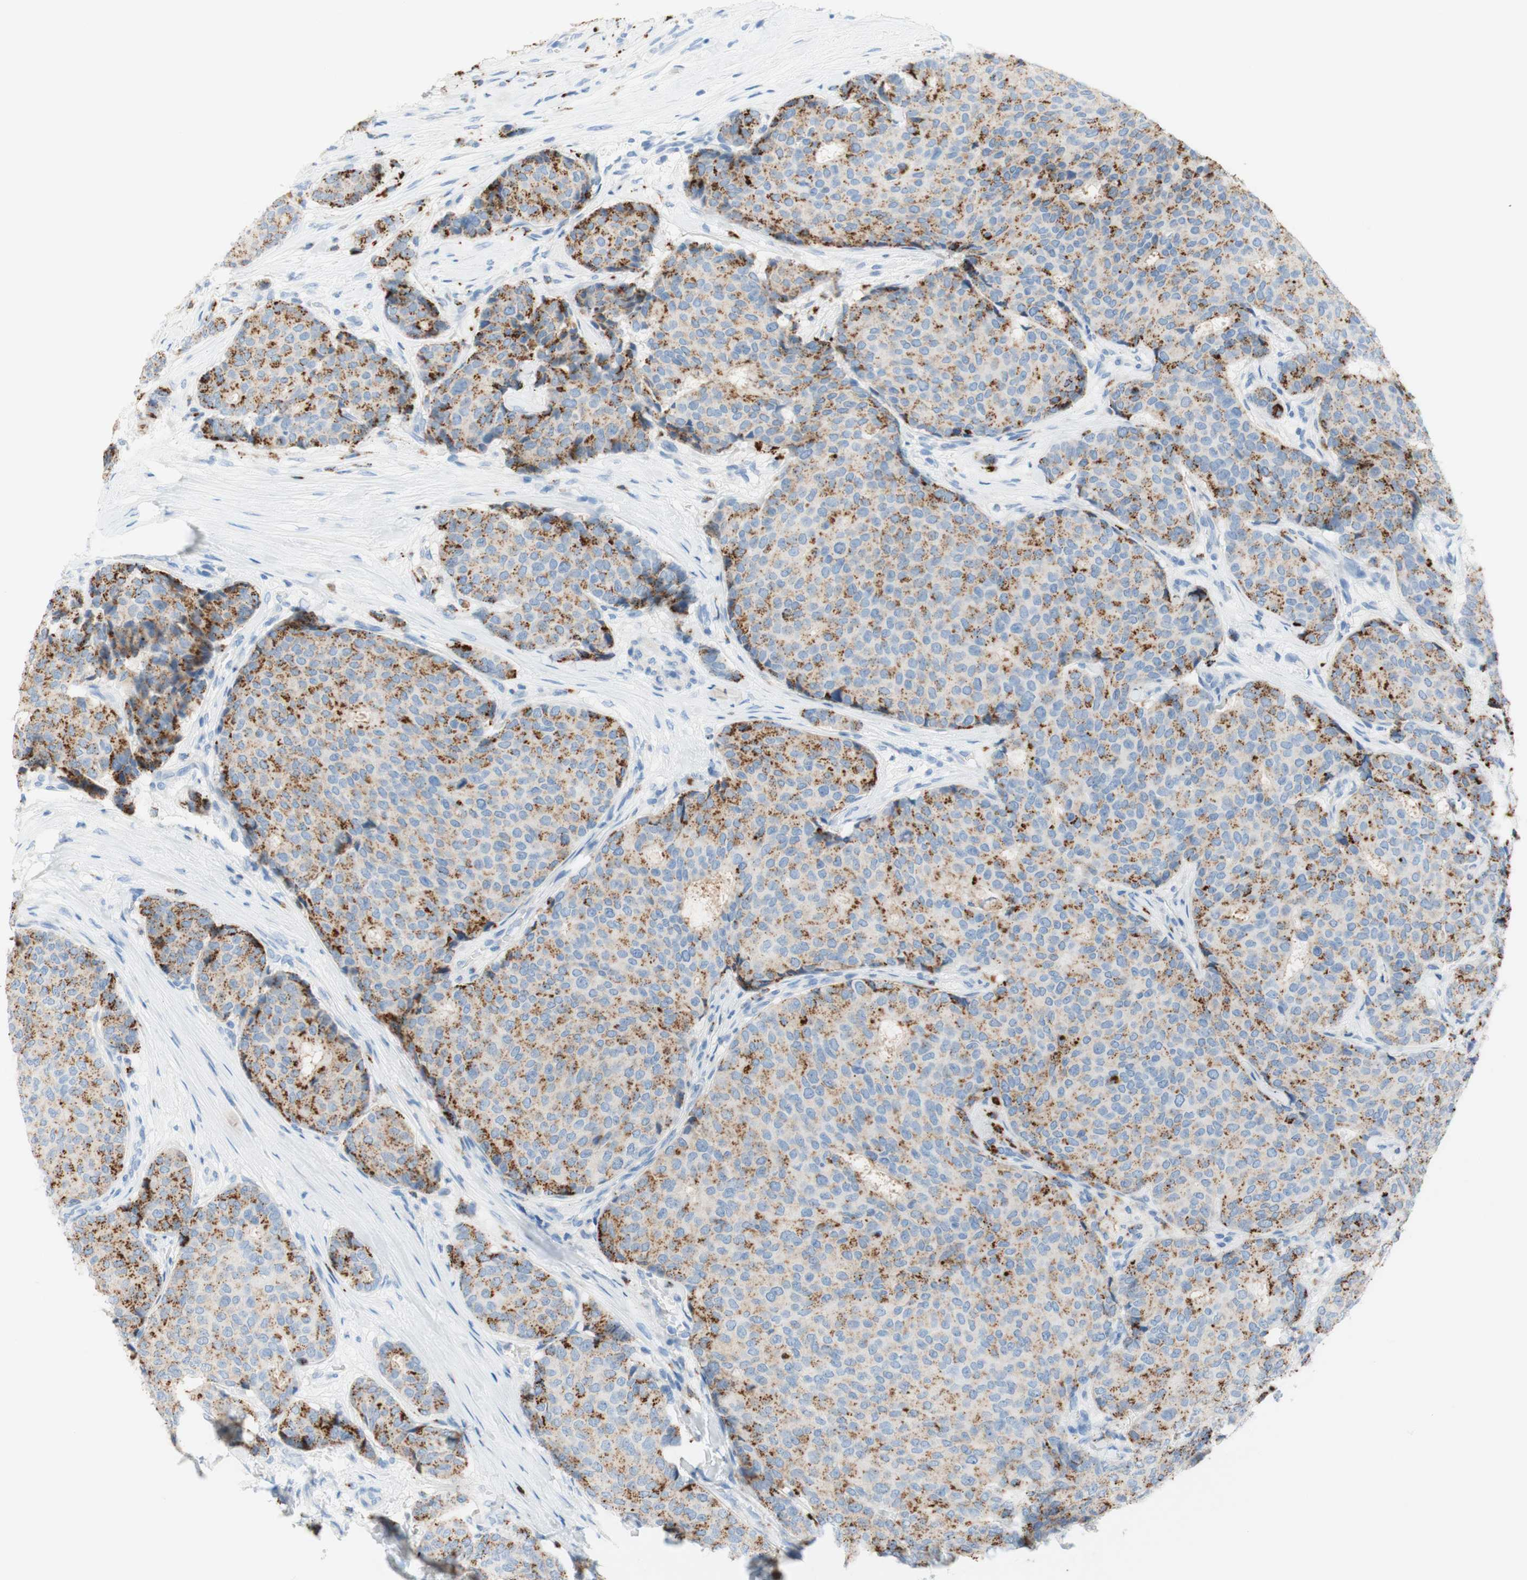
{"staining": {"intensity": "moderate", "quantity": "25%-75%", "location": "cytoplasmic/membranous"}, "tissue": "breast cancer", "cell_type": "Tumor cells", "image_type": "cancer", "snomed": [{"axis": "morphology", "description": "Duct carcinoma"}, {"axis": "topography", "description": "Breast"}], "caption": "Tumor cells reveal medium levels of moderate cytoplasmic/membranous positivity in about 25%-75% of cells in human breast infiltrating ductal carcinoma. Nuclei are stained in blue.", "gene": "CEACAM1", "patient": {"sex": "female", "age": 75}}